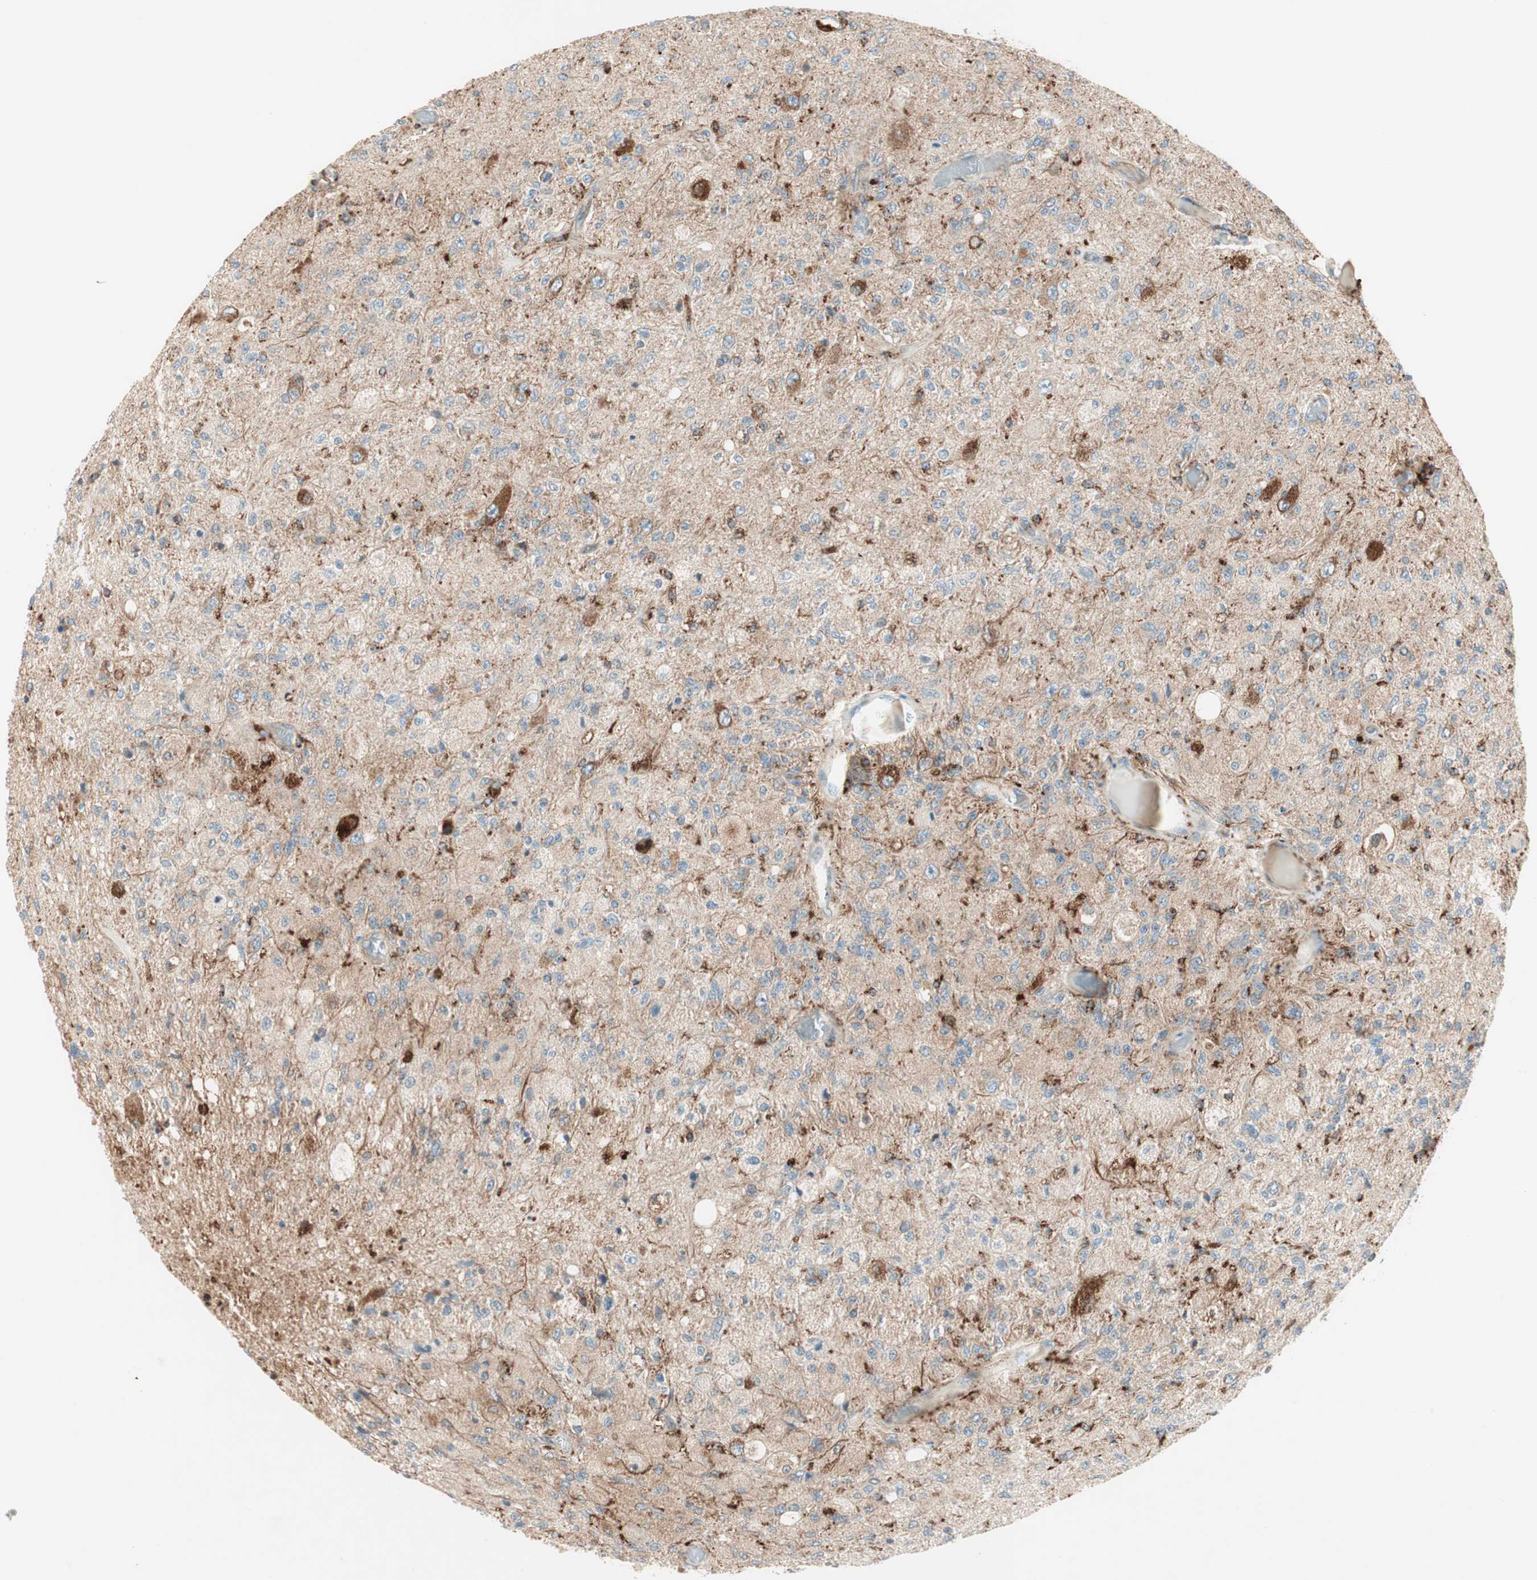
{"staining": {"intensity": "weak", "quantity": ">75%", "location": "cytoplasmic/membranous"}, "tissue": "glioma", "cell_type": "Tumor cells", "image_type": "cancer", "snomed": [{"axis": "morphology", "description": "Normal tissue, NOS"}, {"axis": "morphology", "description": "Glioma, malignant, High grade"}, {"axis": "topography", "description": "Cerebral cortex"}], "caption": "About >75% of tumor cells in human malignant glioma (high-grade) show weak cytoplasmic/membranous protein expression as visualized by brown immunohistochemical staining.", "gene": "ATP6V1G1", "patient": {"sex": "male", "age": 77}}